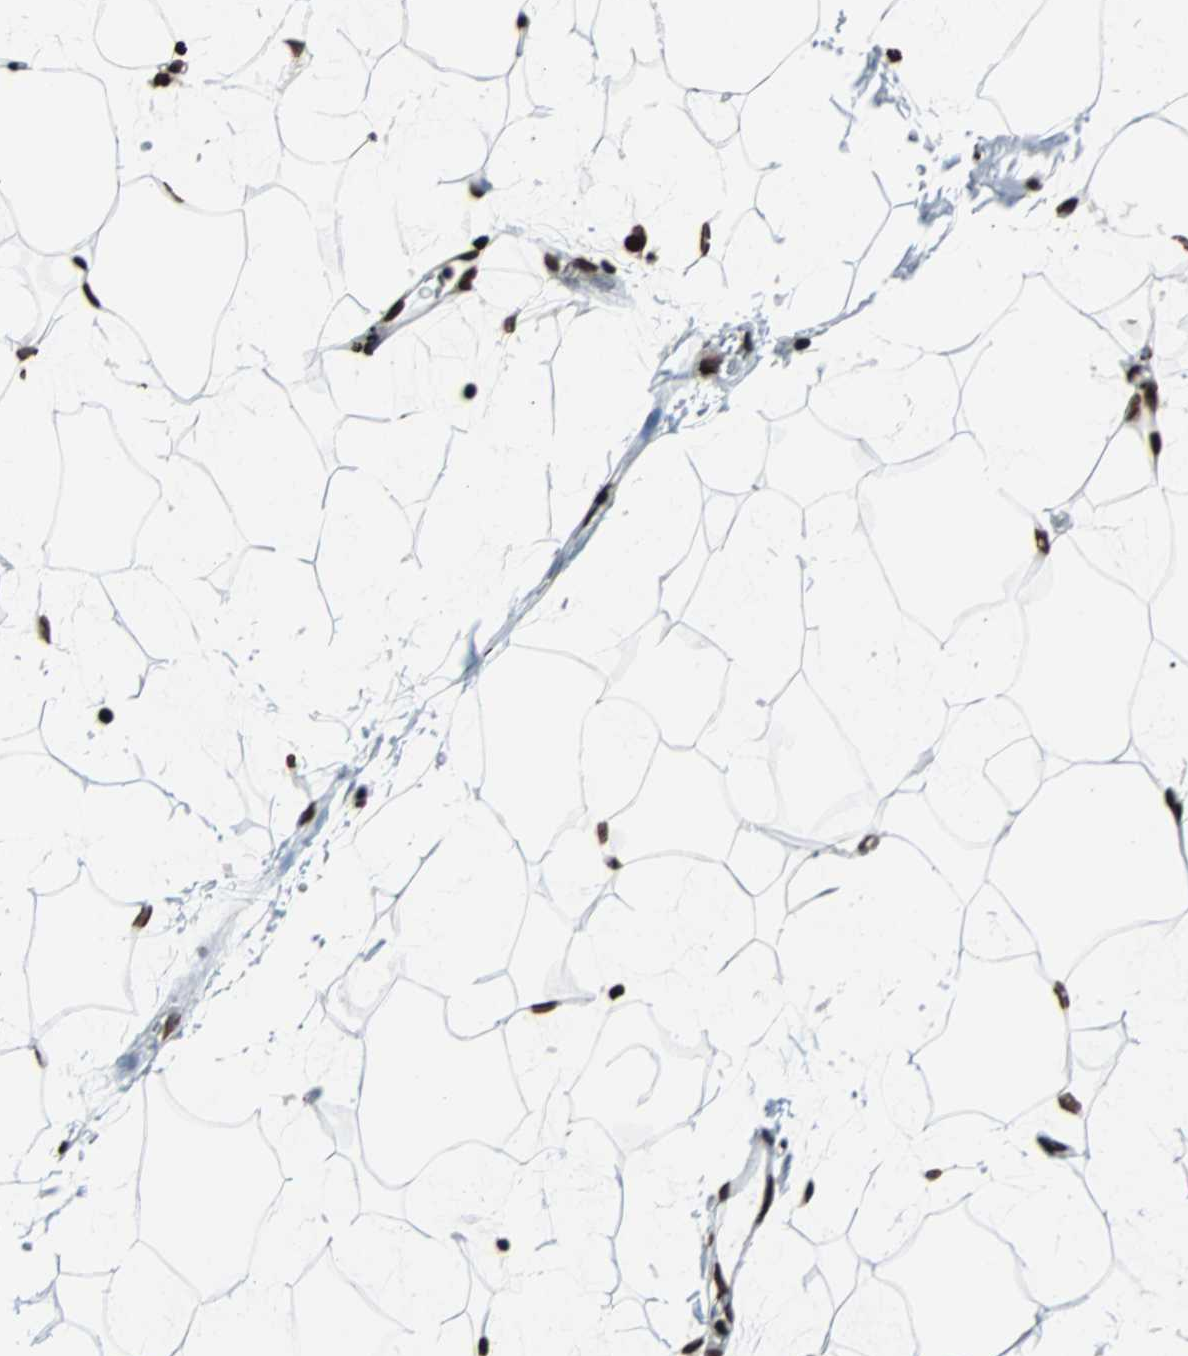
{"staining": {"intensity": "strong", "quantity": ">75%", "location": "nuclear"}, "tissue": "adipose tissue", "cell_type": "Adipocytes", "image_type": "normal", "snomed": [{"axis": "morphology", "description": "Normal tissue, NOS"}, {"axis": "topography", "description": "Soft tissue"}], "caption": "DAB (3,3'-diaminobenzidine) immunohistochemical staining of unremarkable adipose tissue demonstrates strong nuclear protein expression in about >75% of adipocytes.", "gene": "H2BC18", "patient": {"sex": "male", "age": 72}}